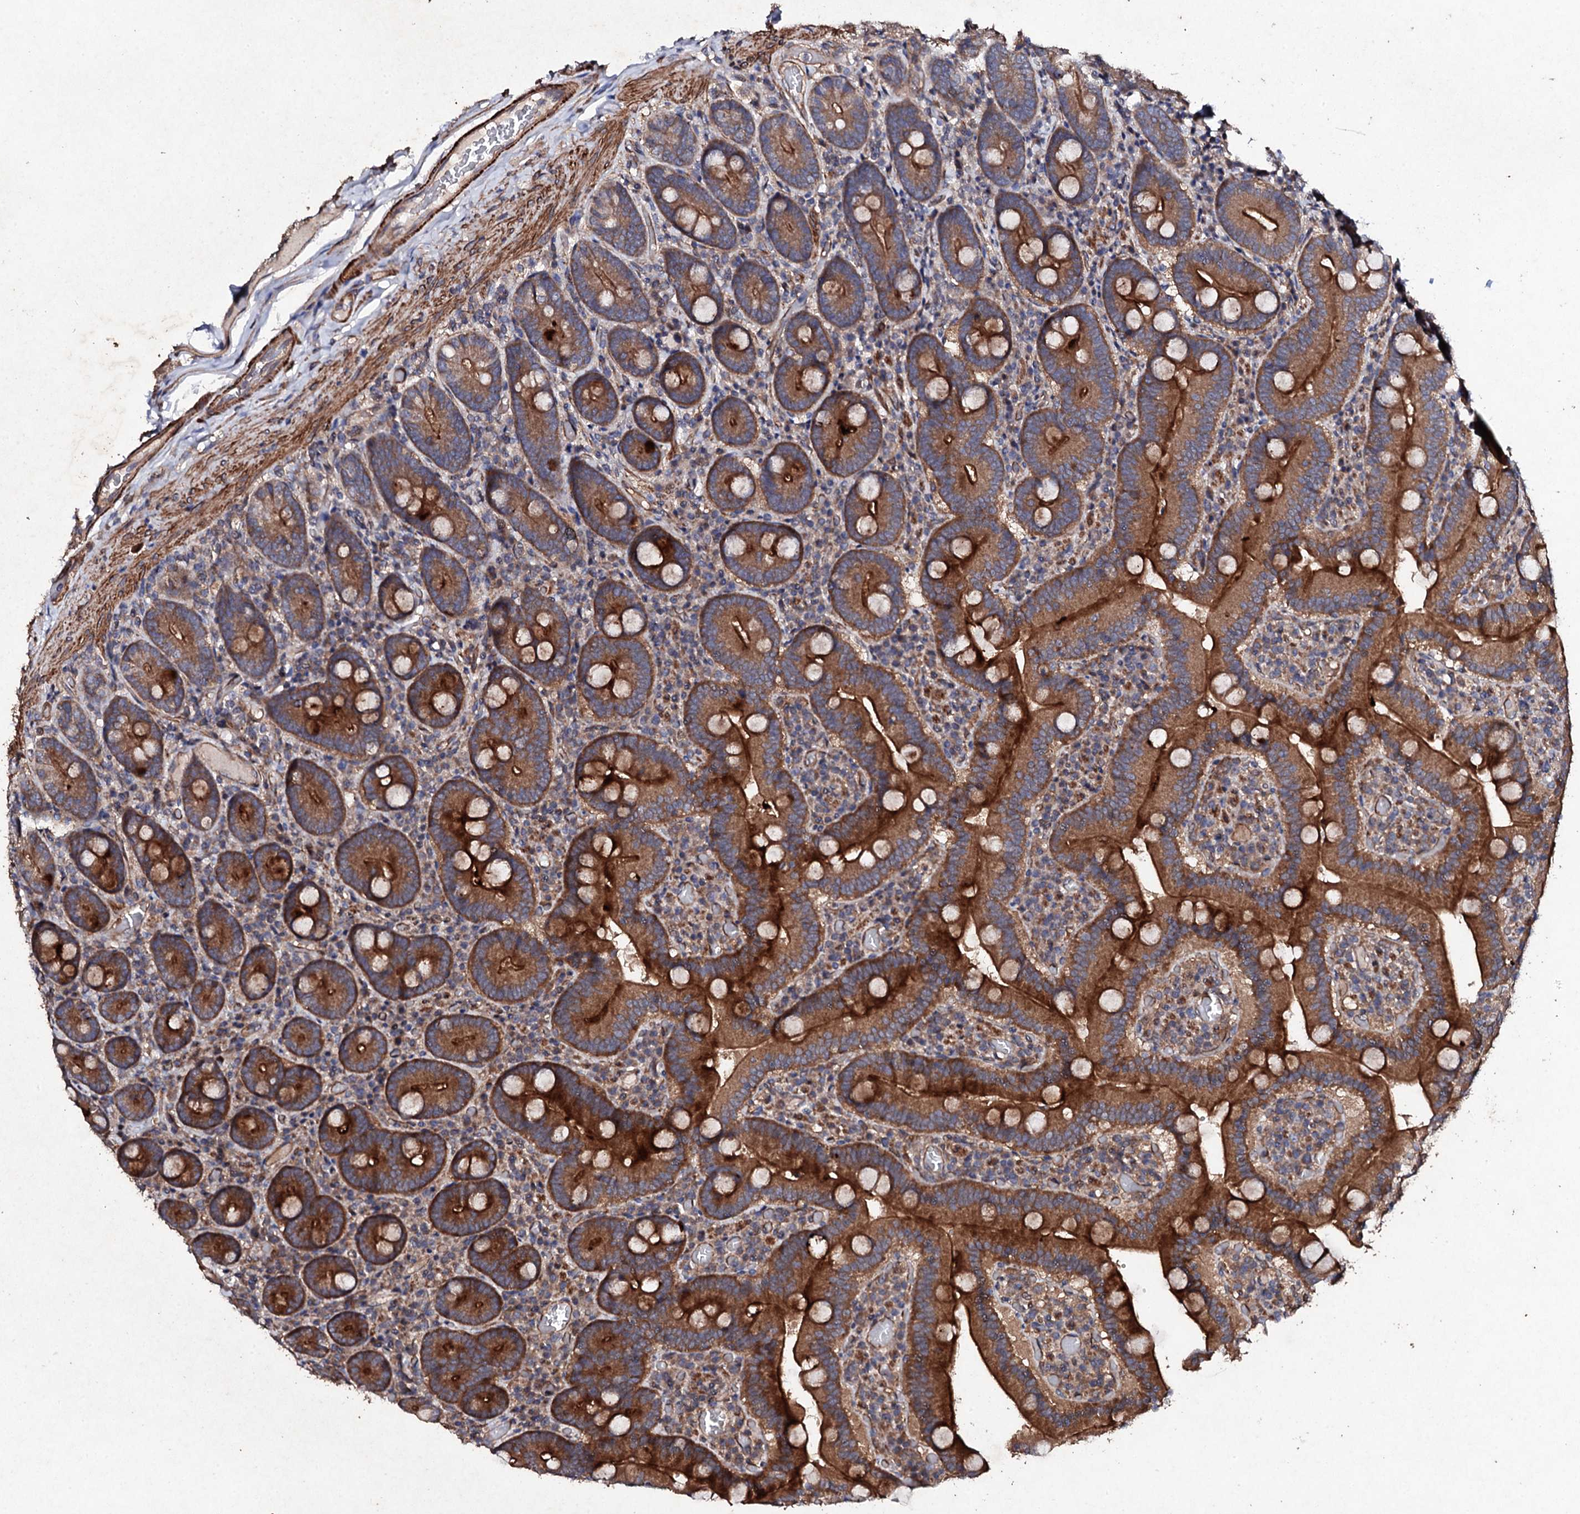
{"staining": {"intensity": "strong", "quantity": ">75%", "location": "cytoplasmic/membranous"}, "tissue": "duodenum", "cell_type": "Glandular cells", "image_type": "normal", "snomed": [{"axis": "morphology", "description": "Normal tissue, NOS"}, {"axis": "topography", "description": "Duodenum"}], "caption": "Immunohistochemical staining of unremarkable duodenum reveals >75% levels of strong cytoplasmic/membranous protein expression in approximately >75% of glandular cells.", "gene": "MOCOS", "patient": {"sex": "female", "age": 62}}